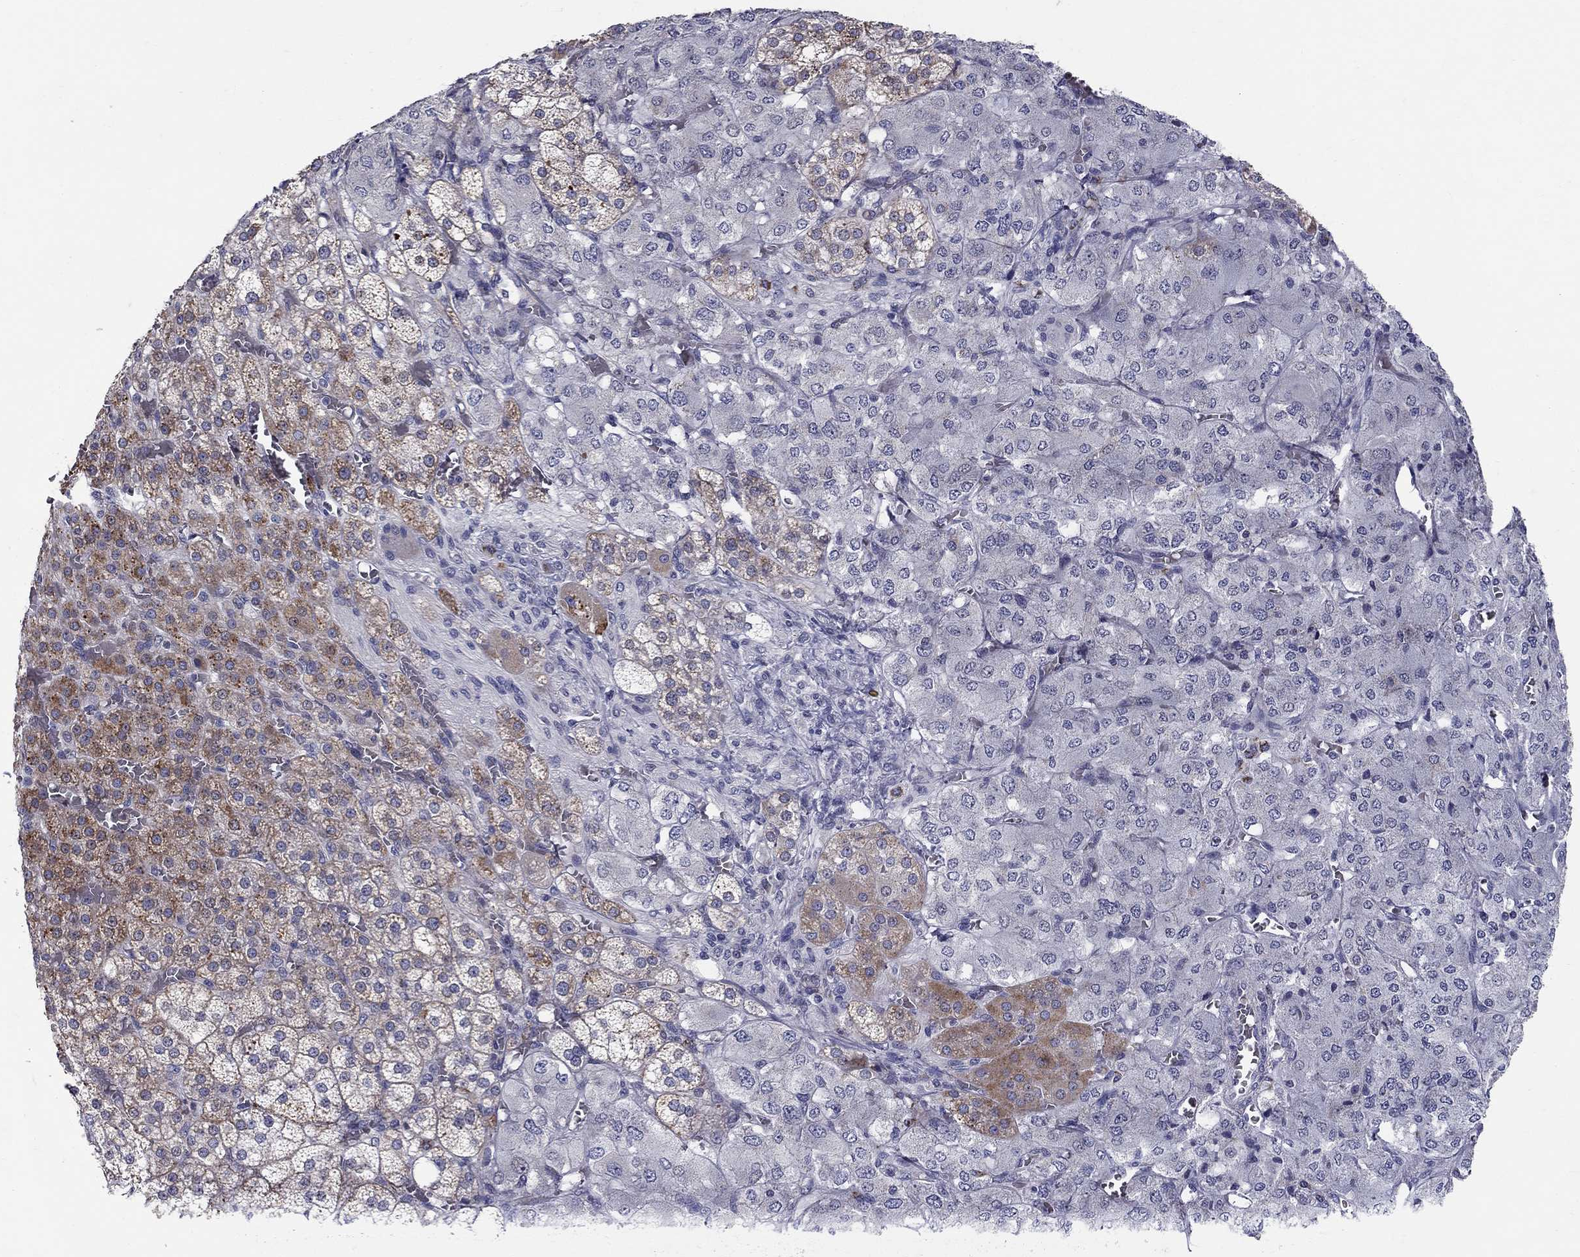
{"staining": {"intensity": "strong", "quantity": "<25%", "location": "cytoplasmic/membranous"}, "tissue": "adrenal gland", "cell_type": "Glandular cells", "image_type": "normal", "snomed": [{"axis": "morphology", "description": "Normal tissue, NOS"}, {"axis": "topography", "description": "Adrenal gland"}], "caption": "Immunohistochemistry micrograph of benign adrenal gland: adrenal gland stained using immunohistochemistry (IHC) exhibits medium levels of strong protein expression localized specifically in the cytoplasmic/membranous of glandular cells, appearing as a cytoplasmic/membranous brown color.", "gene": "HMX2", "patient": {"sex": "female", "age": 60}}